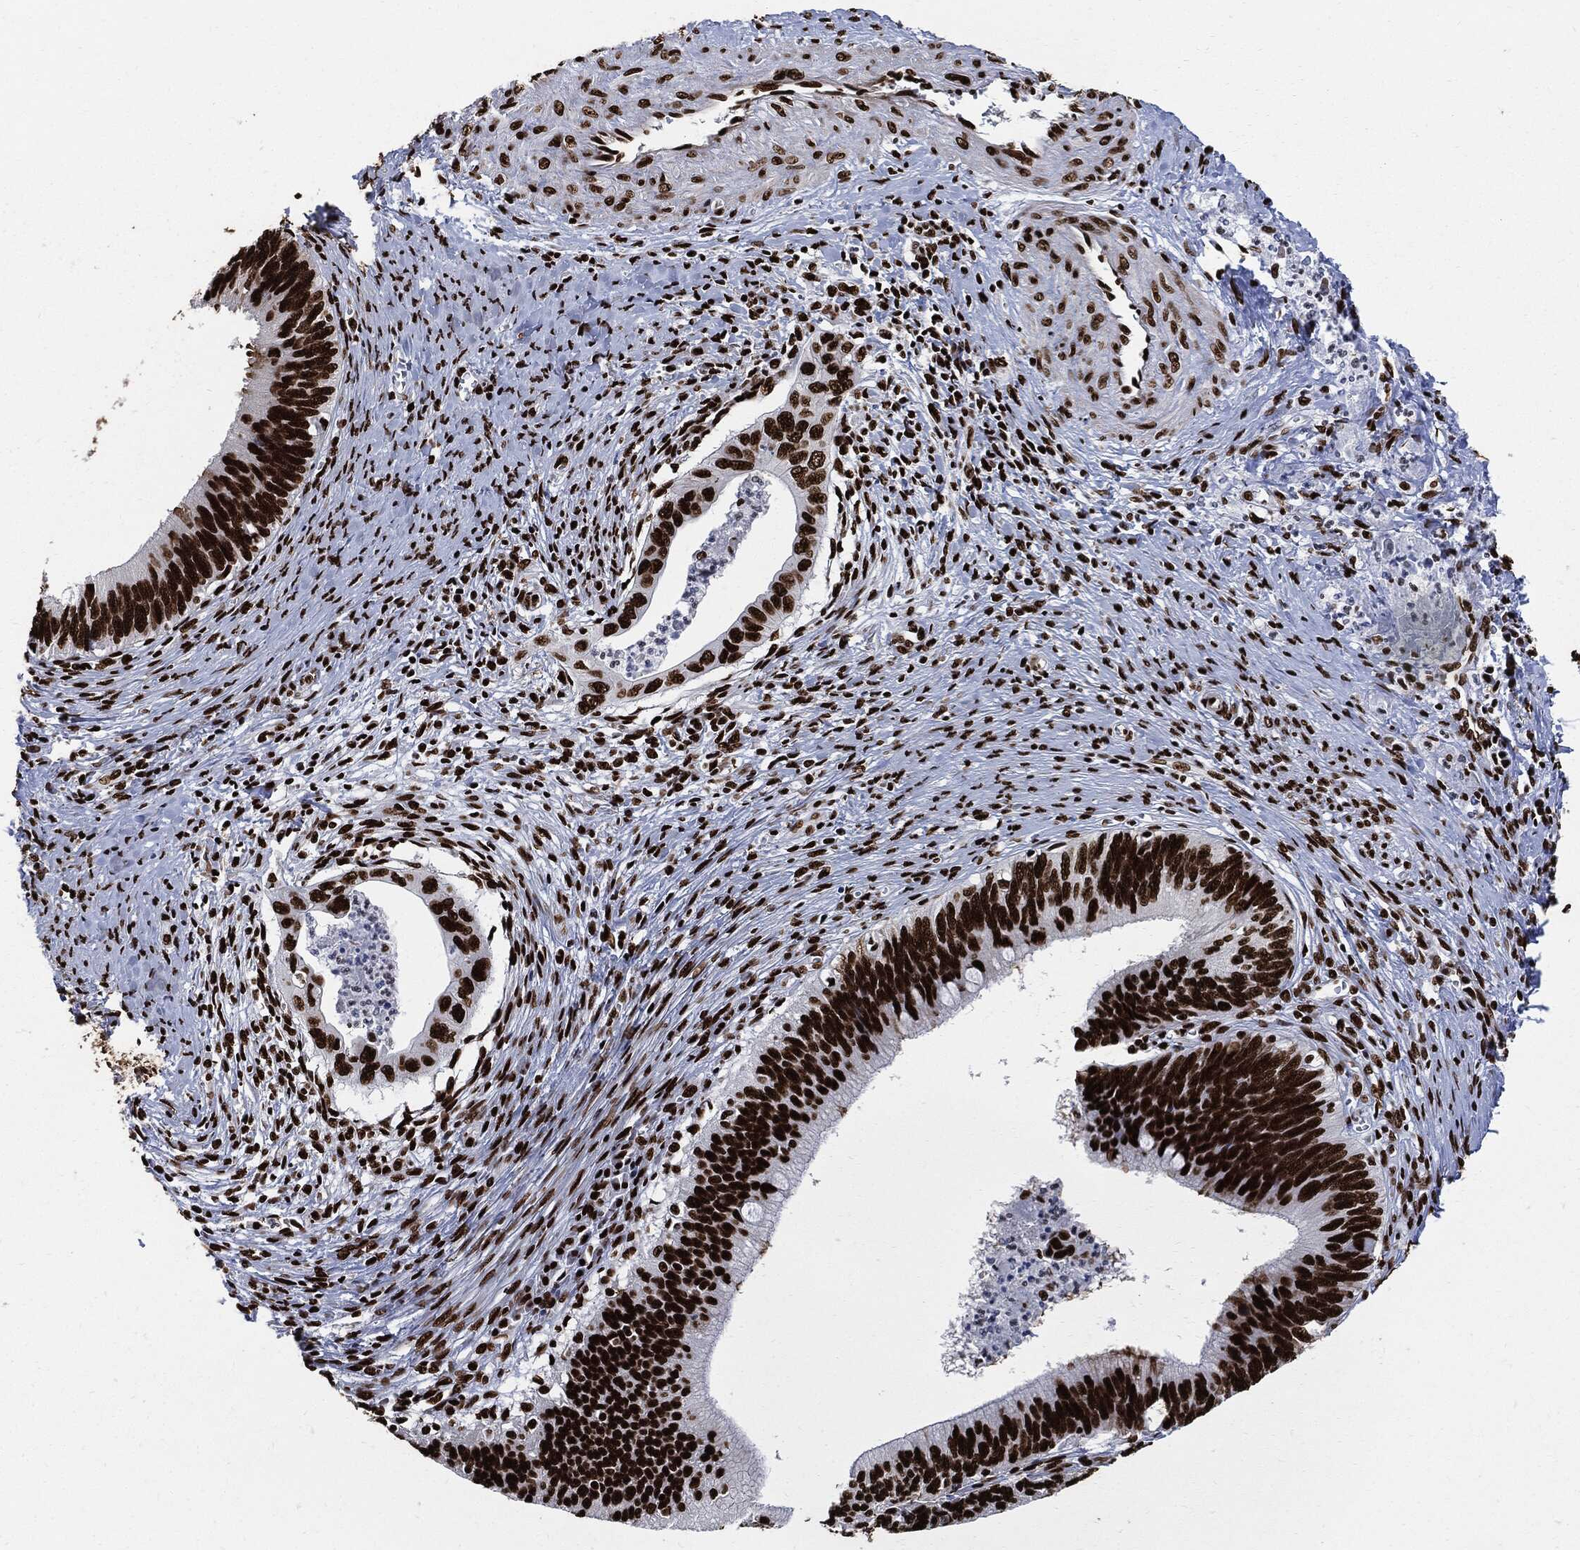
{"staining": {"intensity": "strong", "quantity": ">75%", "location": "nuclear"}, "tissue": "cervical cancer", "cell_type": "Tumor cells", "image_type": "cancer", "snomed": [{"axis": "morphology", "description": "Adenocarcinoma, NOS"}, {"axis": "topography", "description": "Cervix"}], "caption": "This image shows immunohistochemistry (IHC) staining of cervical cancer, with high strong nuclear positivity in about >75% of tumor cells.", "gene": "RECQL", "patient": {"sex": "female", "age": 42}}